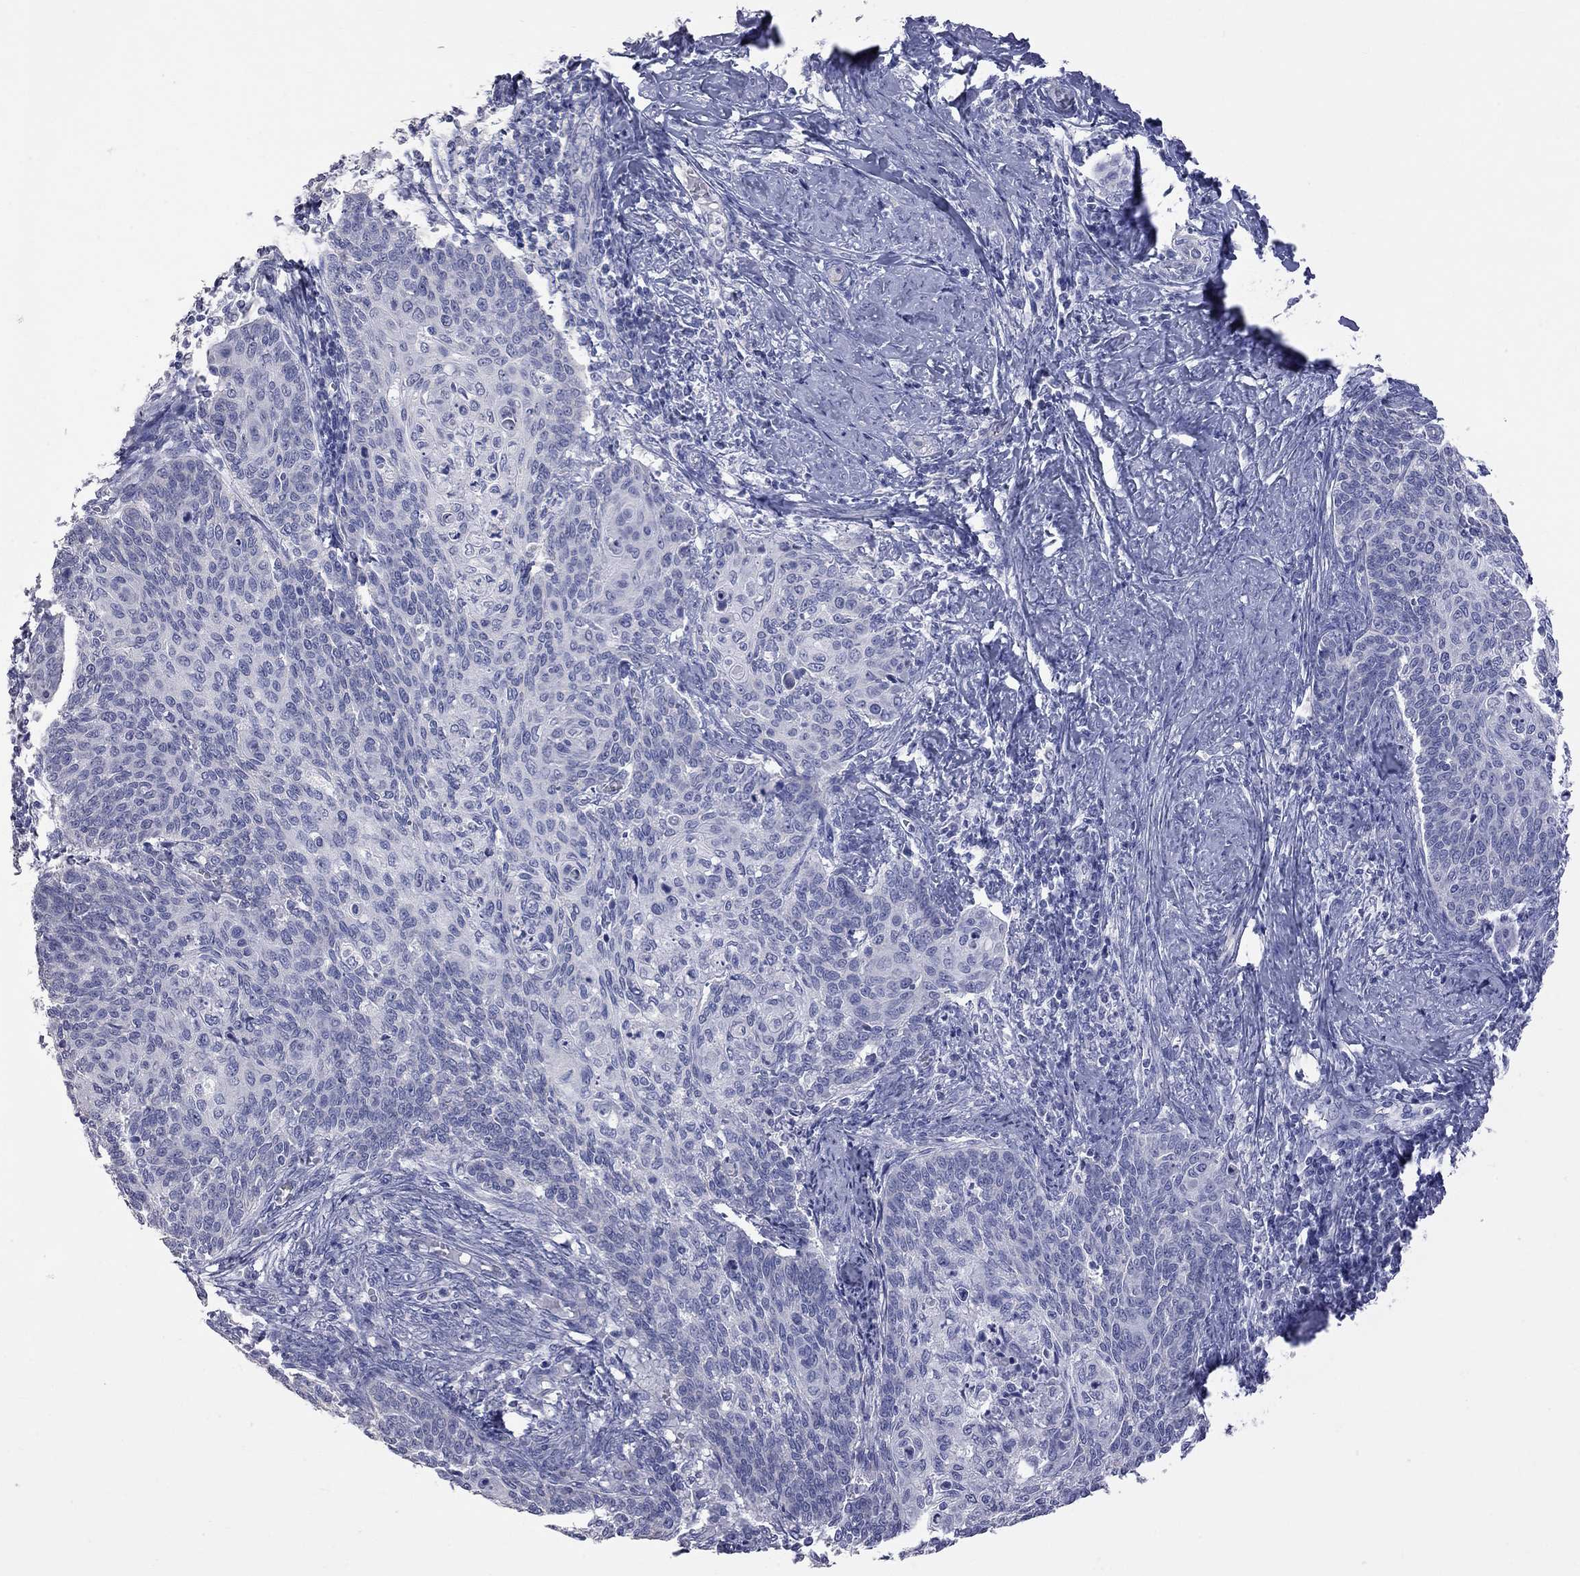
{"staining": {"intensity": "negative", "quantity": "none", "location": "none"}, "tissue": "cervical cancer", "cell_type": "Tumor cells", "image_type": "cancer", "snomed": [{"axis": "morphology", "description": "Normal tissue, NOS"}, {"axis": "morphology", "description": "Squamous cell carcinoma, NOS"}, {"axis": "topography", "description": "Cervix"}], "caption": "Protein analysis of cervical cancer shows no significant positivity in tumor cells.", "gene": "KCND2", "patient": {"sex": "female", "age": 39}}